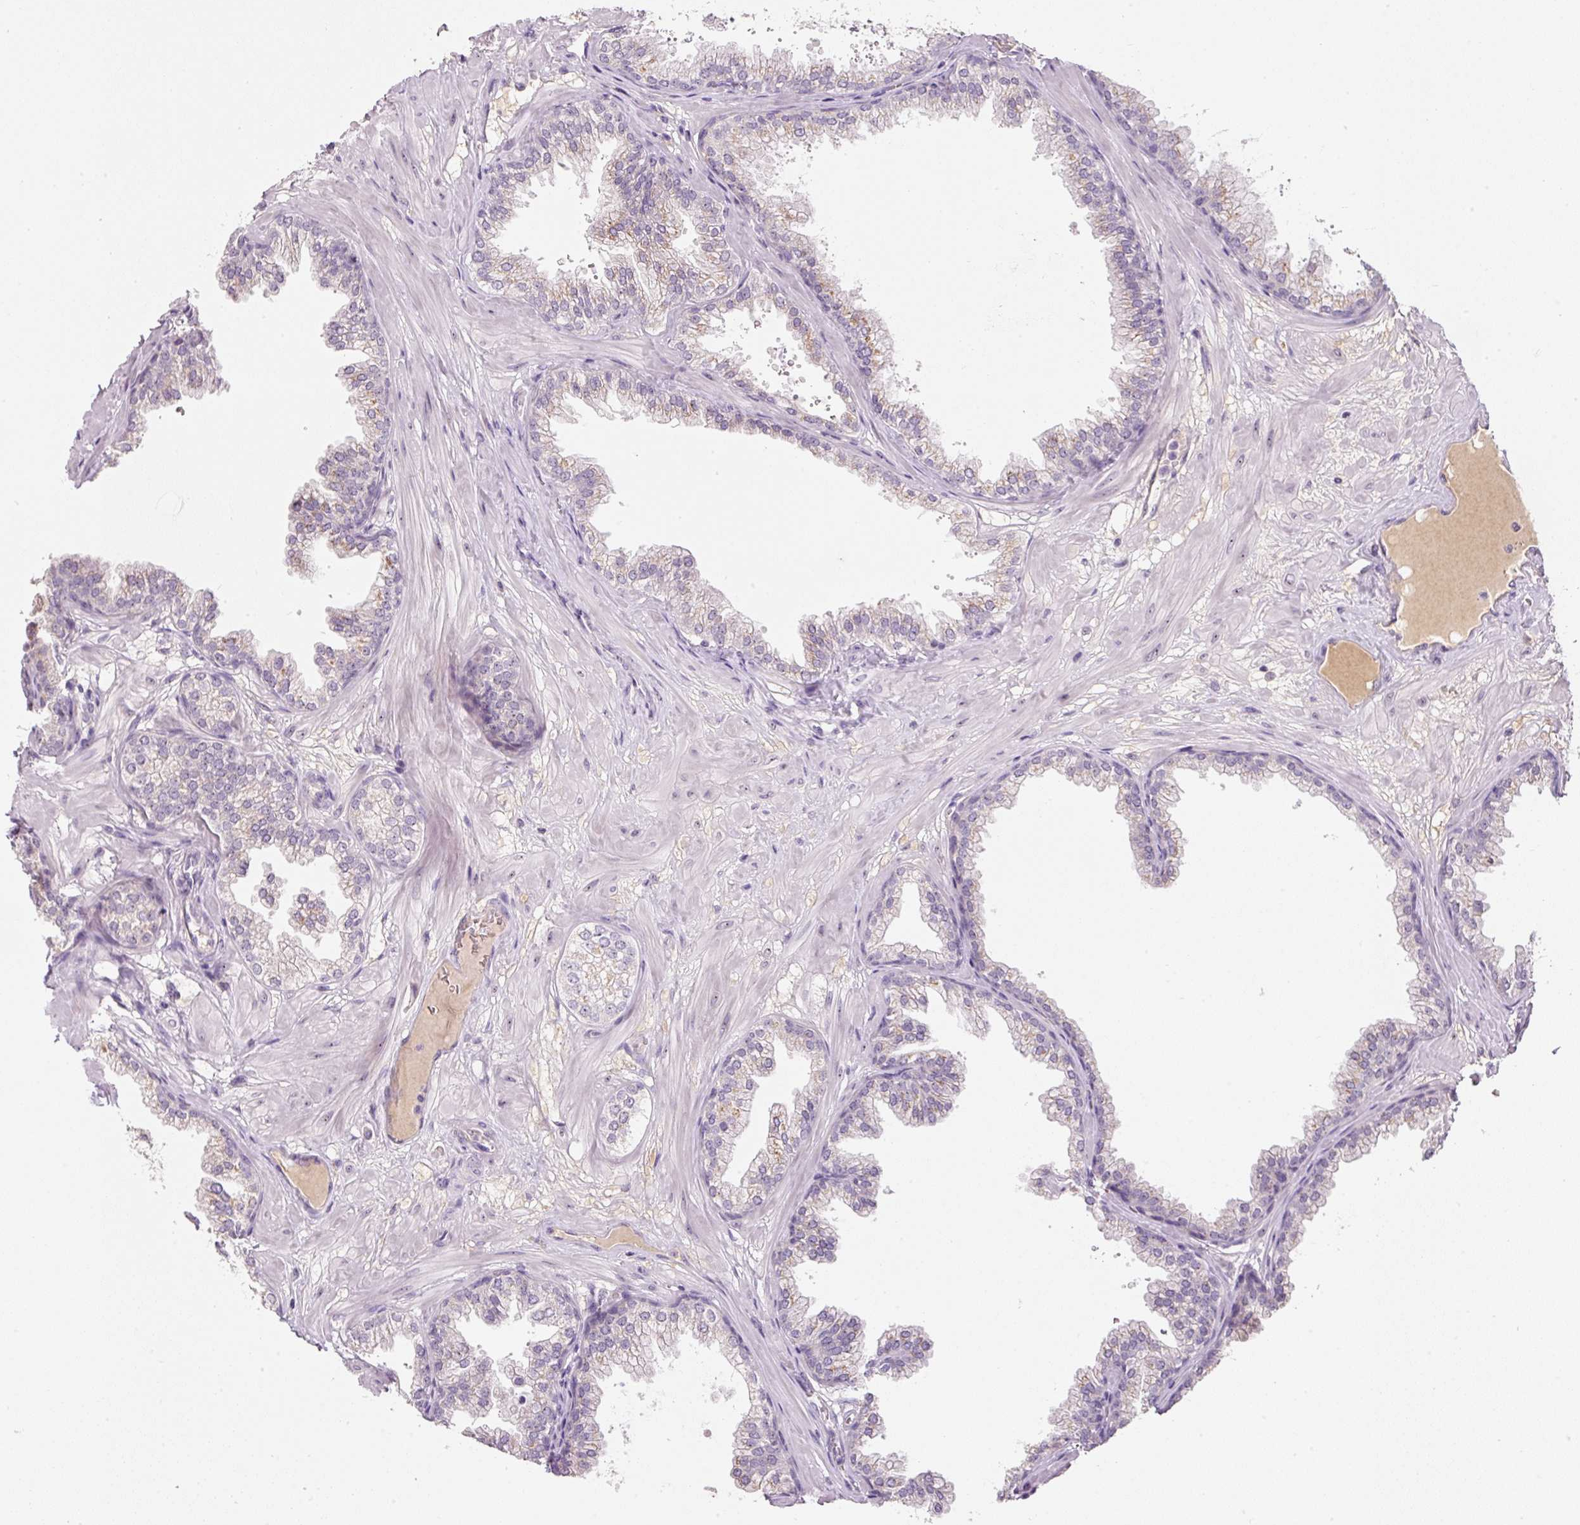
{"staining": {"intensity": "negative", "quantity": "none", "location": "none"}, "tissue": "prostate", "cell_type": "Glandular cells", "image_type": "normal", "snomed": [{"axis": "morphology", "description": "Normal tissue, NOS"}, {"axis": "topography", "description": "Prostate"}], "caption": "Normal prostate was stained to show a protein in brown. There is no significant staining in glandular cells. (DAB (3,3'-diaminobenzidine) immunohistochemistry with hematoxylin counter stain).", "gene": "TMEM37", "patient": {"sex": "male", "age": 37}}